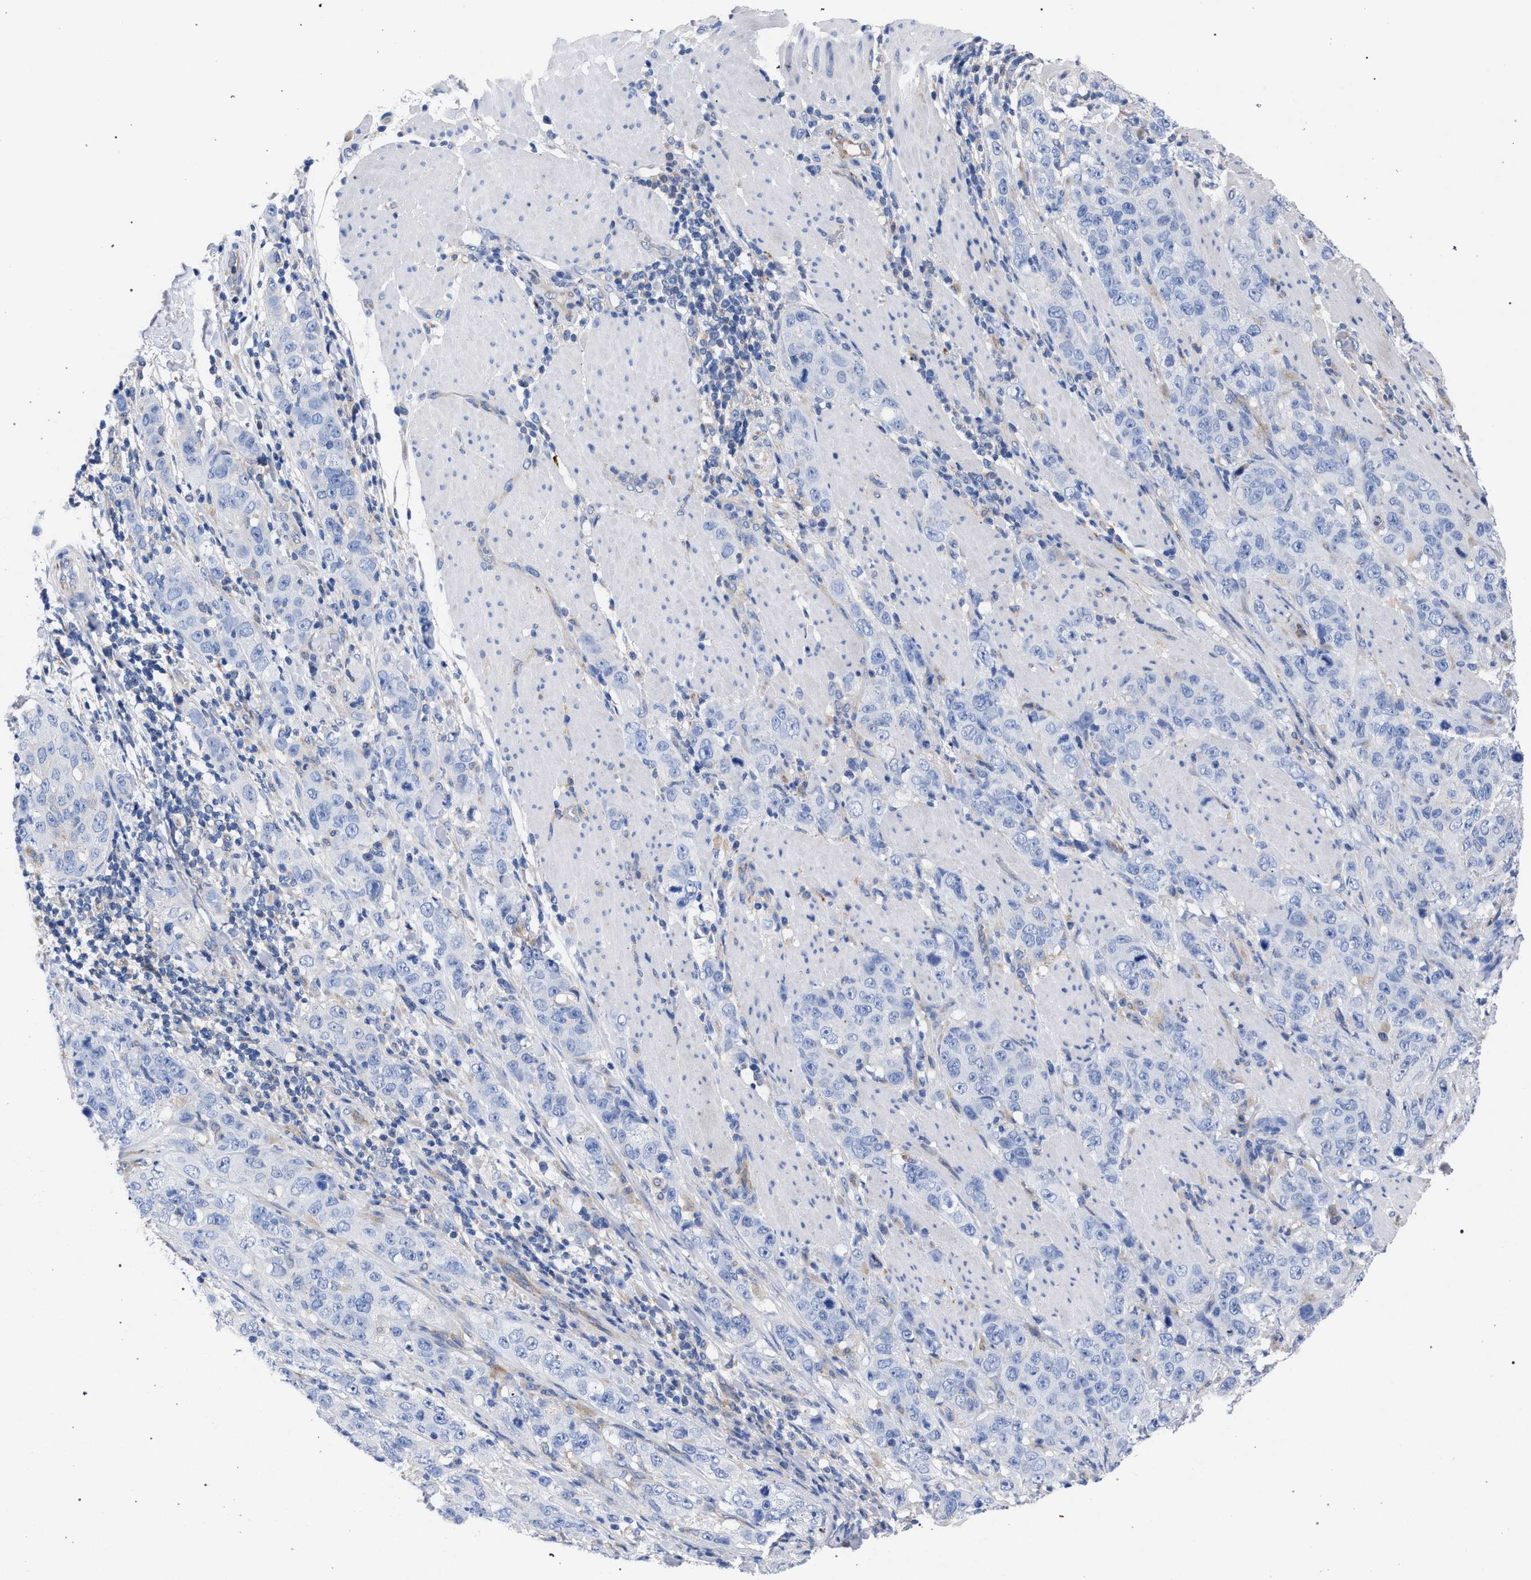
{"staining": {"intensity": "negative", "quantity": "none", "location": "none"}, "tissue": "stomach cancer", "cell_type": "Tumor cells", "image_type": "cancer", "snomed": [{"axis": "morphology", "description": "Adenocarcinoma, NOS"}, {"axis": "topography", "description": "Stomach"}], "caption": "Stomach adenocarcinoma was stained to show a protein in brown. There is no significant staining in tumor cells.", "gene": "GMPR", "patient": {"sex": "male", "age": 48}}